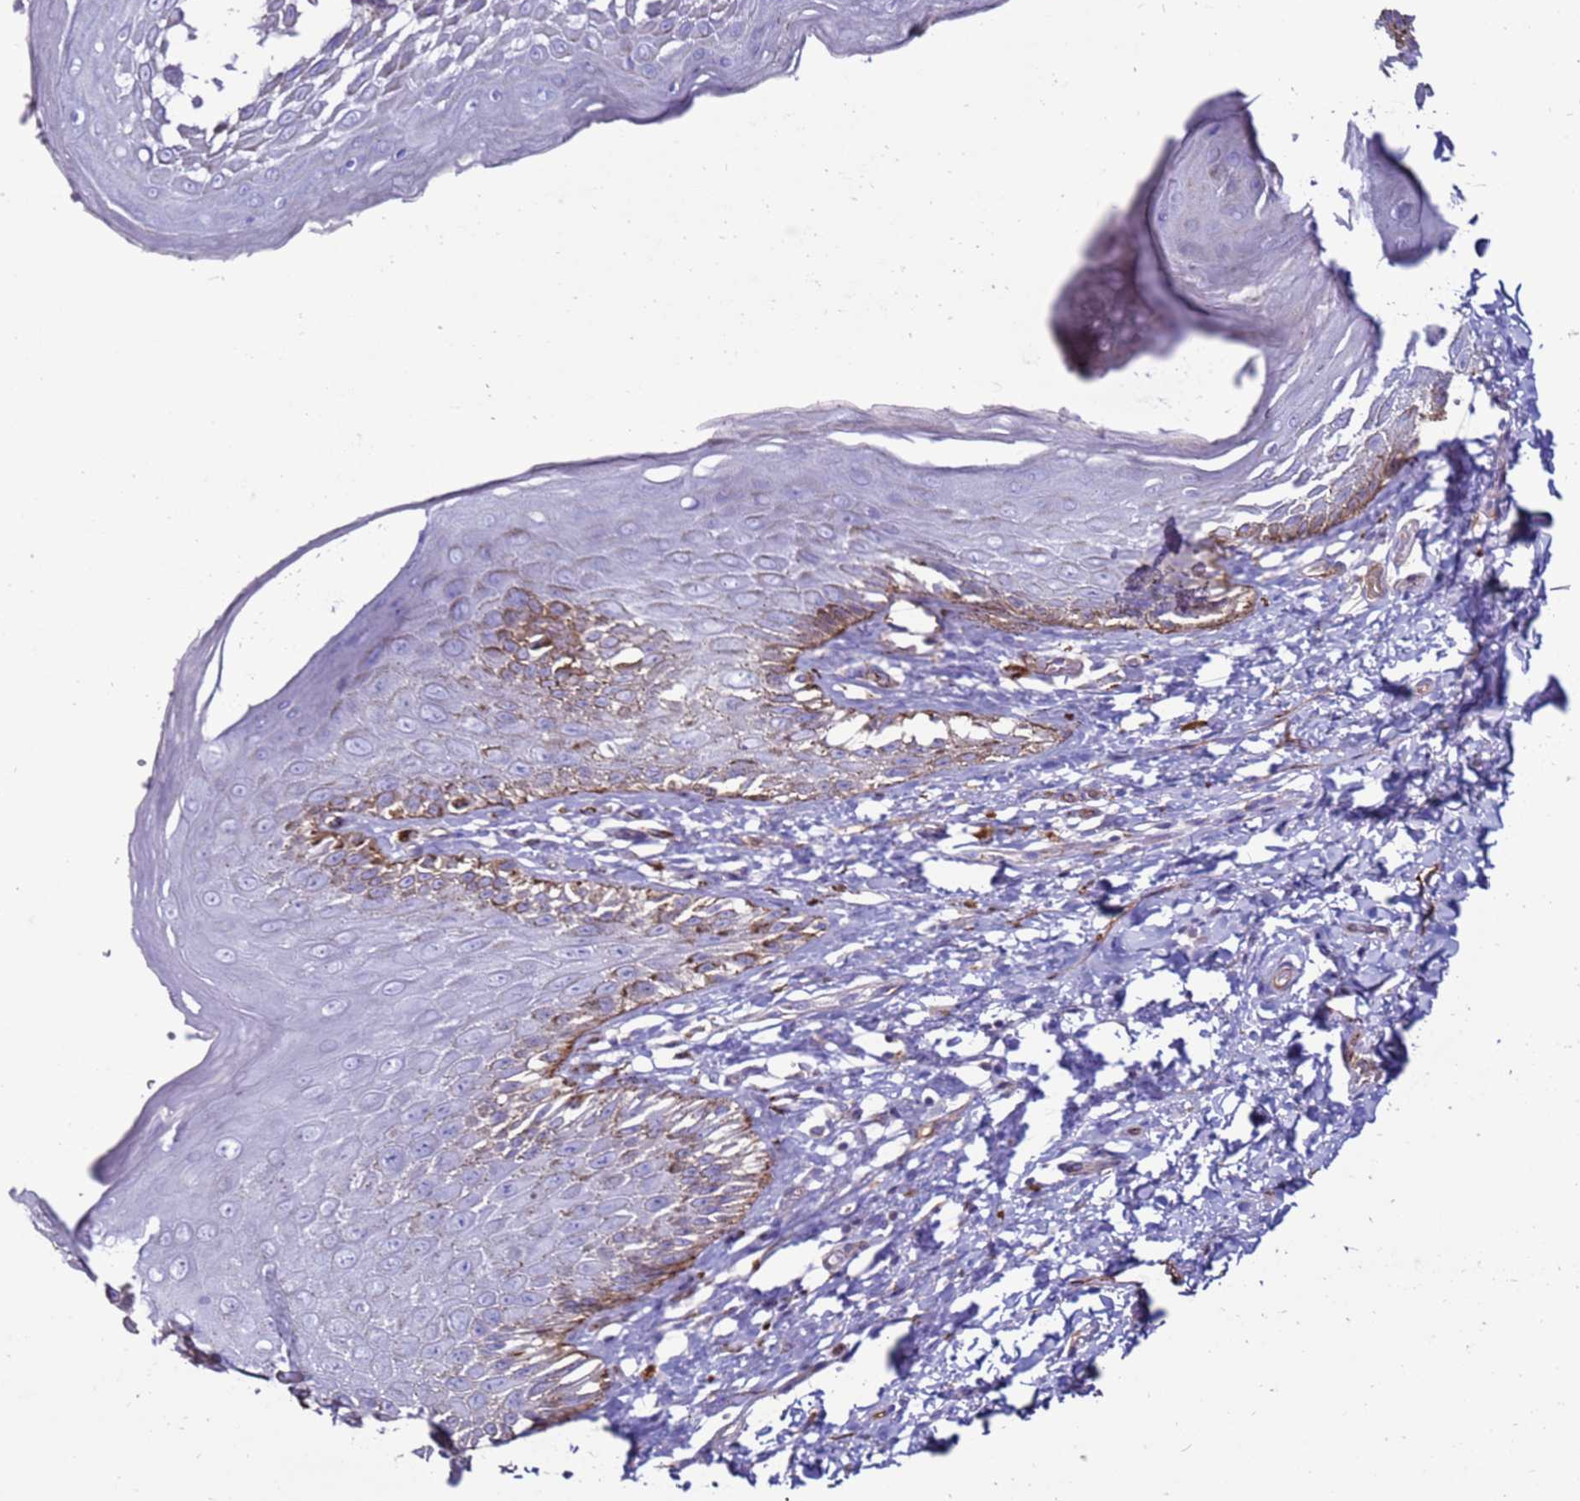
{"staining": {"intensity": "moderate", "quantity": "<25%", "location": "cytoplasmic/membranous"}, "tissue": "skin", "cell_type": "Epidermal cells", "image_type": "normal", "snomed": [{"axis": "morphology", "description": "Normal tissue, NOS"}, {"axis": "topography", "description": "Anal"}], "caption": "DAB (3,3'-diaminobenzidine) immunohistochemical staining of unremarkable skin displays moderate cytoplasmic/membranous protein positivity in about <25% of epidermal cells.", "gene": "CLEC4M", "patient": {"sex": "male", "age": 44}}